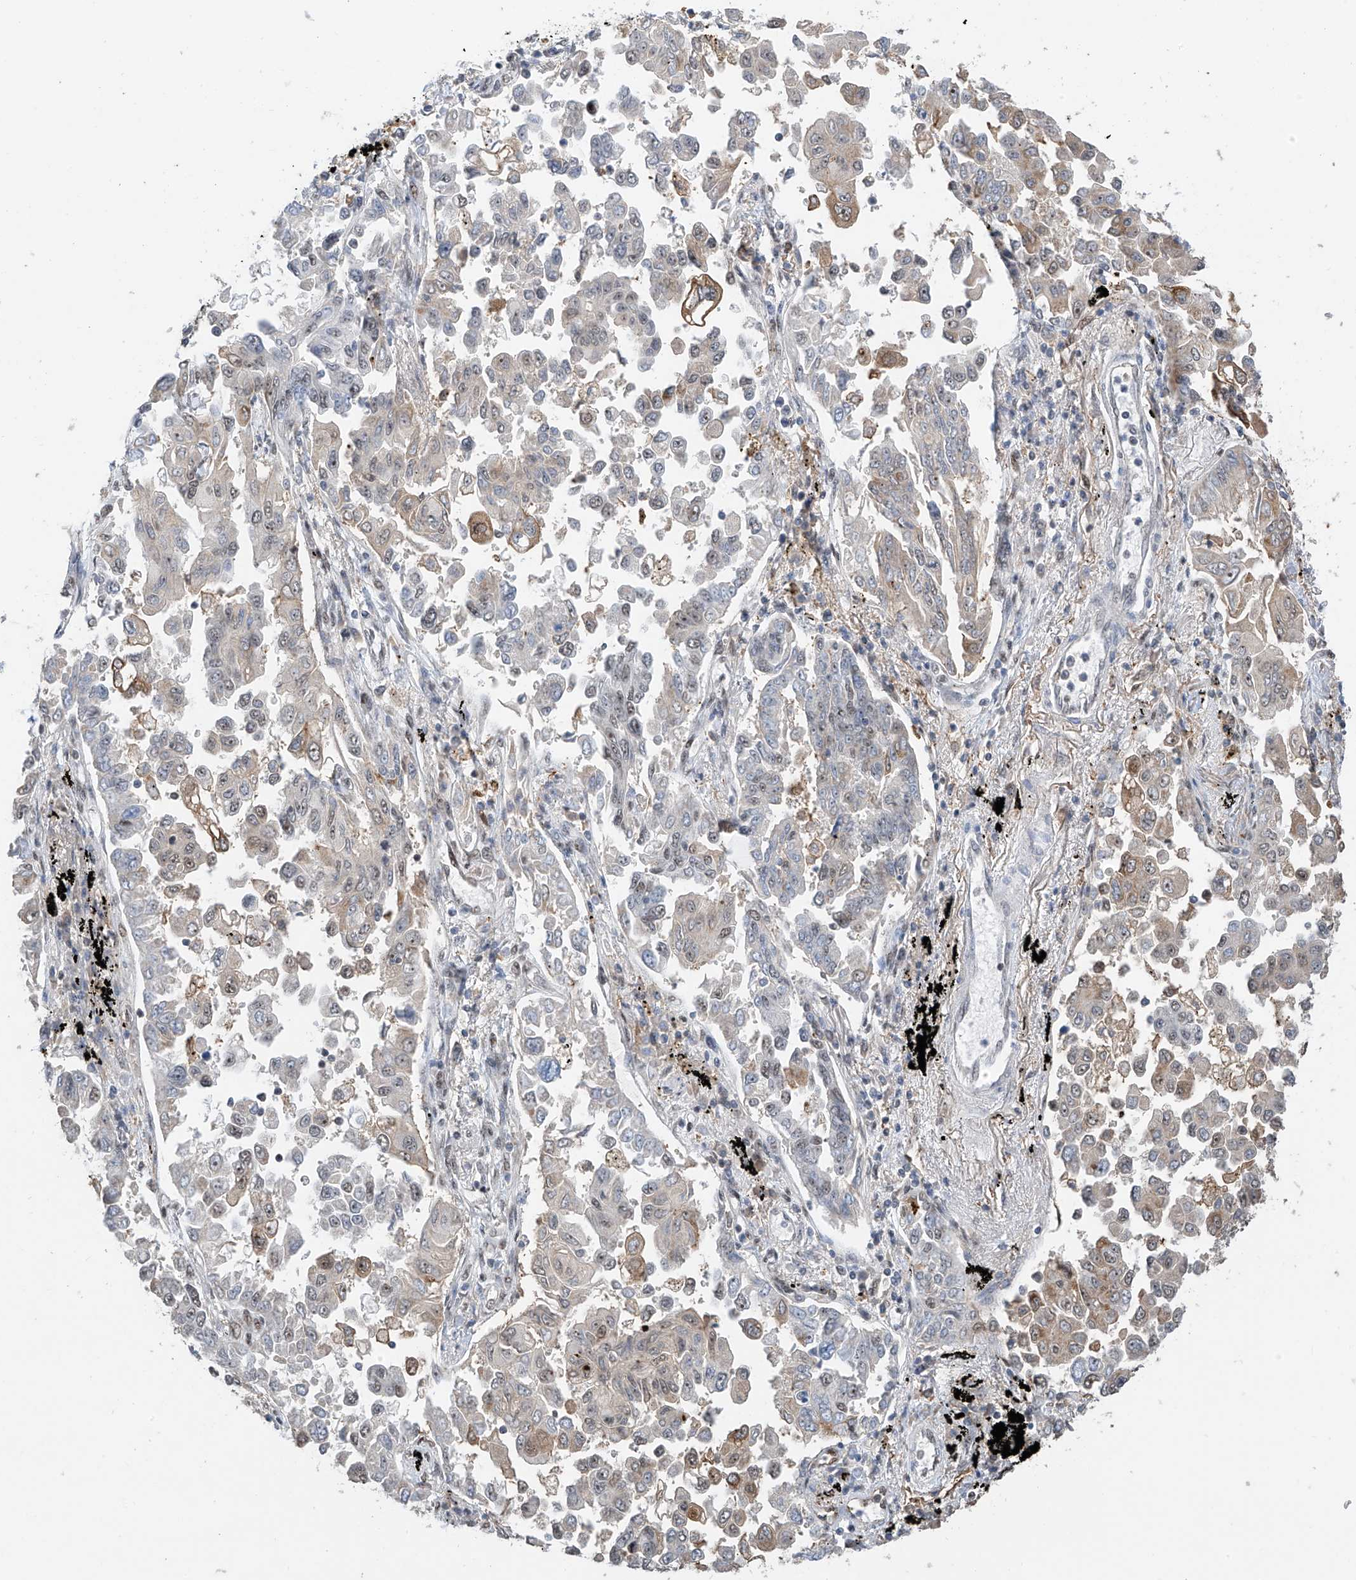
{"staining": {"intensity": "weak", "quantity": "<25%", "location": "nuclear"}, "tissue": "lung cancer", "cell_type": "Tumor cells", "image_type": "cancer", "snomed": [{"axis": "morphology", "description": "Adenocarcinoma, NOS"}, {"axis": "topography", "description": "Lung"}], "caption": "Immunohistochemical staining of lung cancer exhibits no significant staining in tumor cells.", "gene": "C1orf131", "patient": {"sex": "female", "age": 67}}